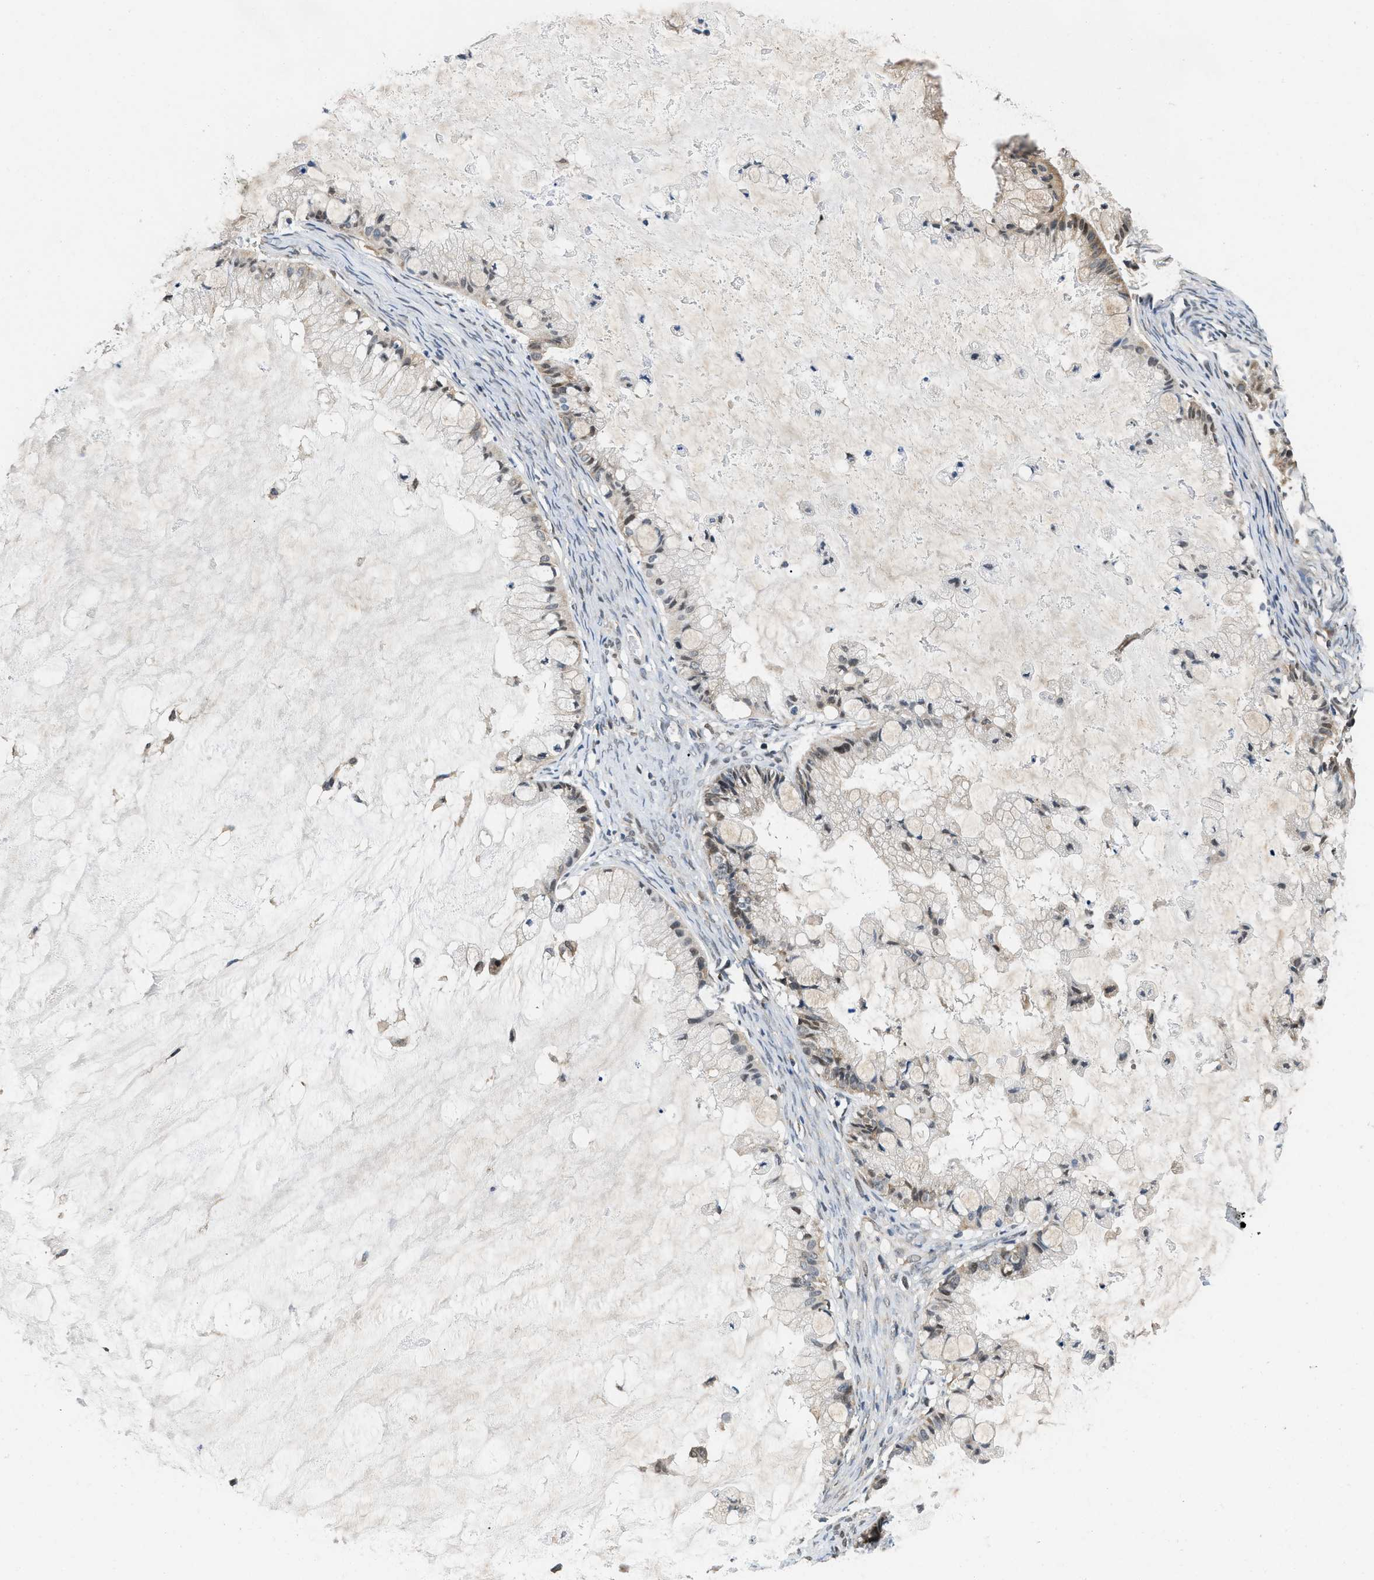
{"staining": {"intensity": "weak", "quantity": "<25%", "location": "cytoplasmic/membranous"}, "tissue": "ovarian cancer", "cell_type": "Tumor cells", "image_type": "cancer", "snomed": [{"axis": "morphology", "description": "Cystadenocarcinoma, mucinous, NOS"}, {"axis": "topography", "description": "Ovary"}], "caption": "The image exhibits no significant positivity in tumor cells of ovarian cancer (mucinous cystadenocarcinoma).", "gene": "ATF7IP", "patient": {"sex": "female", "age": 57}}